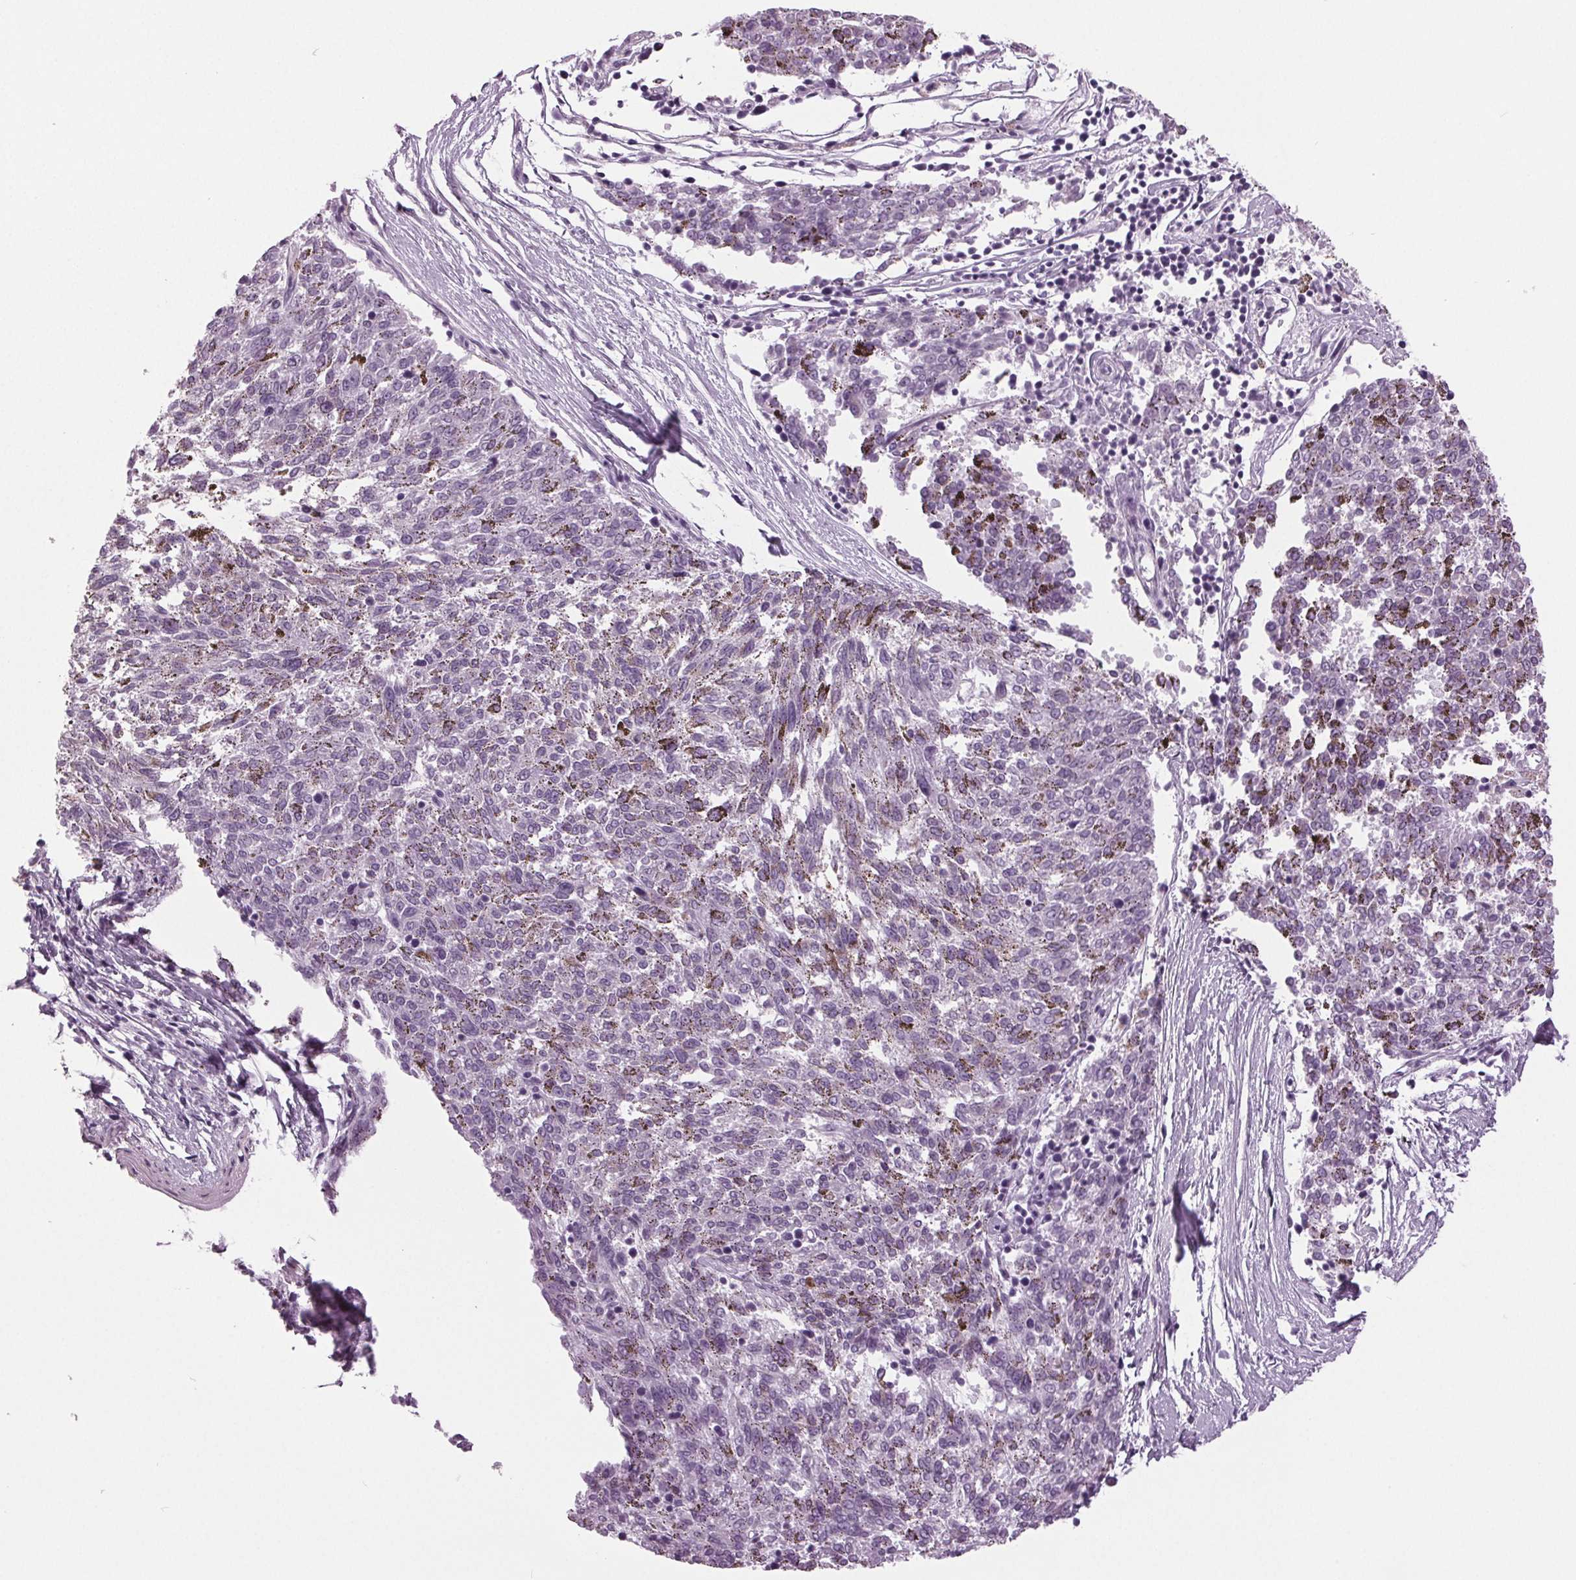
{"staining": {"intensity": "negative", "quantity": "none", "location": "none"}, "tissue": "melanoma", "cell_type": "Tumor cells", "image_type": "cancer", "snomed": [{"axis": "morphology", "description": "Malignant melanoma, NOS"}, {"axis": "topography", "description": "Skin"}], "caption": "Melanoma was stained to show a protein in brown. There is no significant staining in tumor cells.", "gene": "DNAH12", "patient": {"sex": "female", "age": 72}}